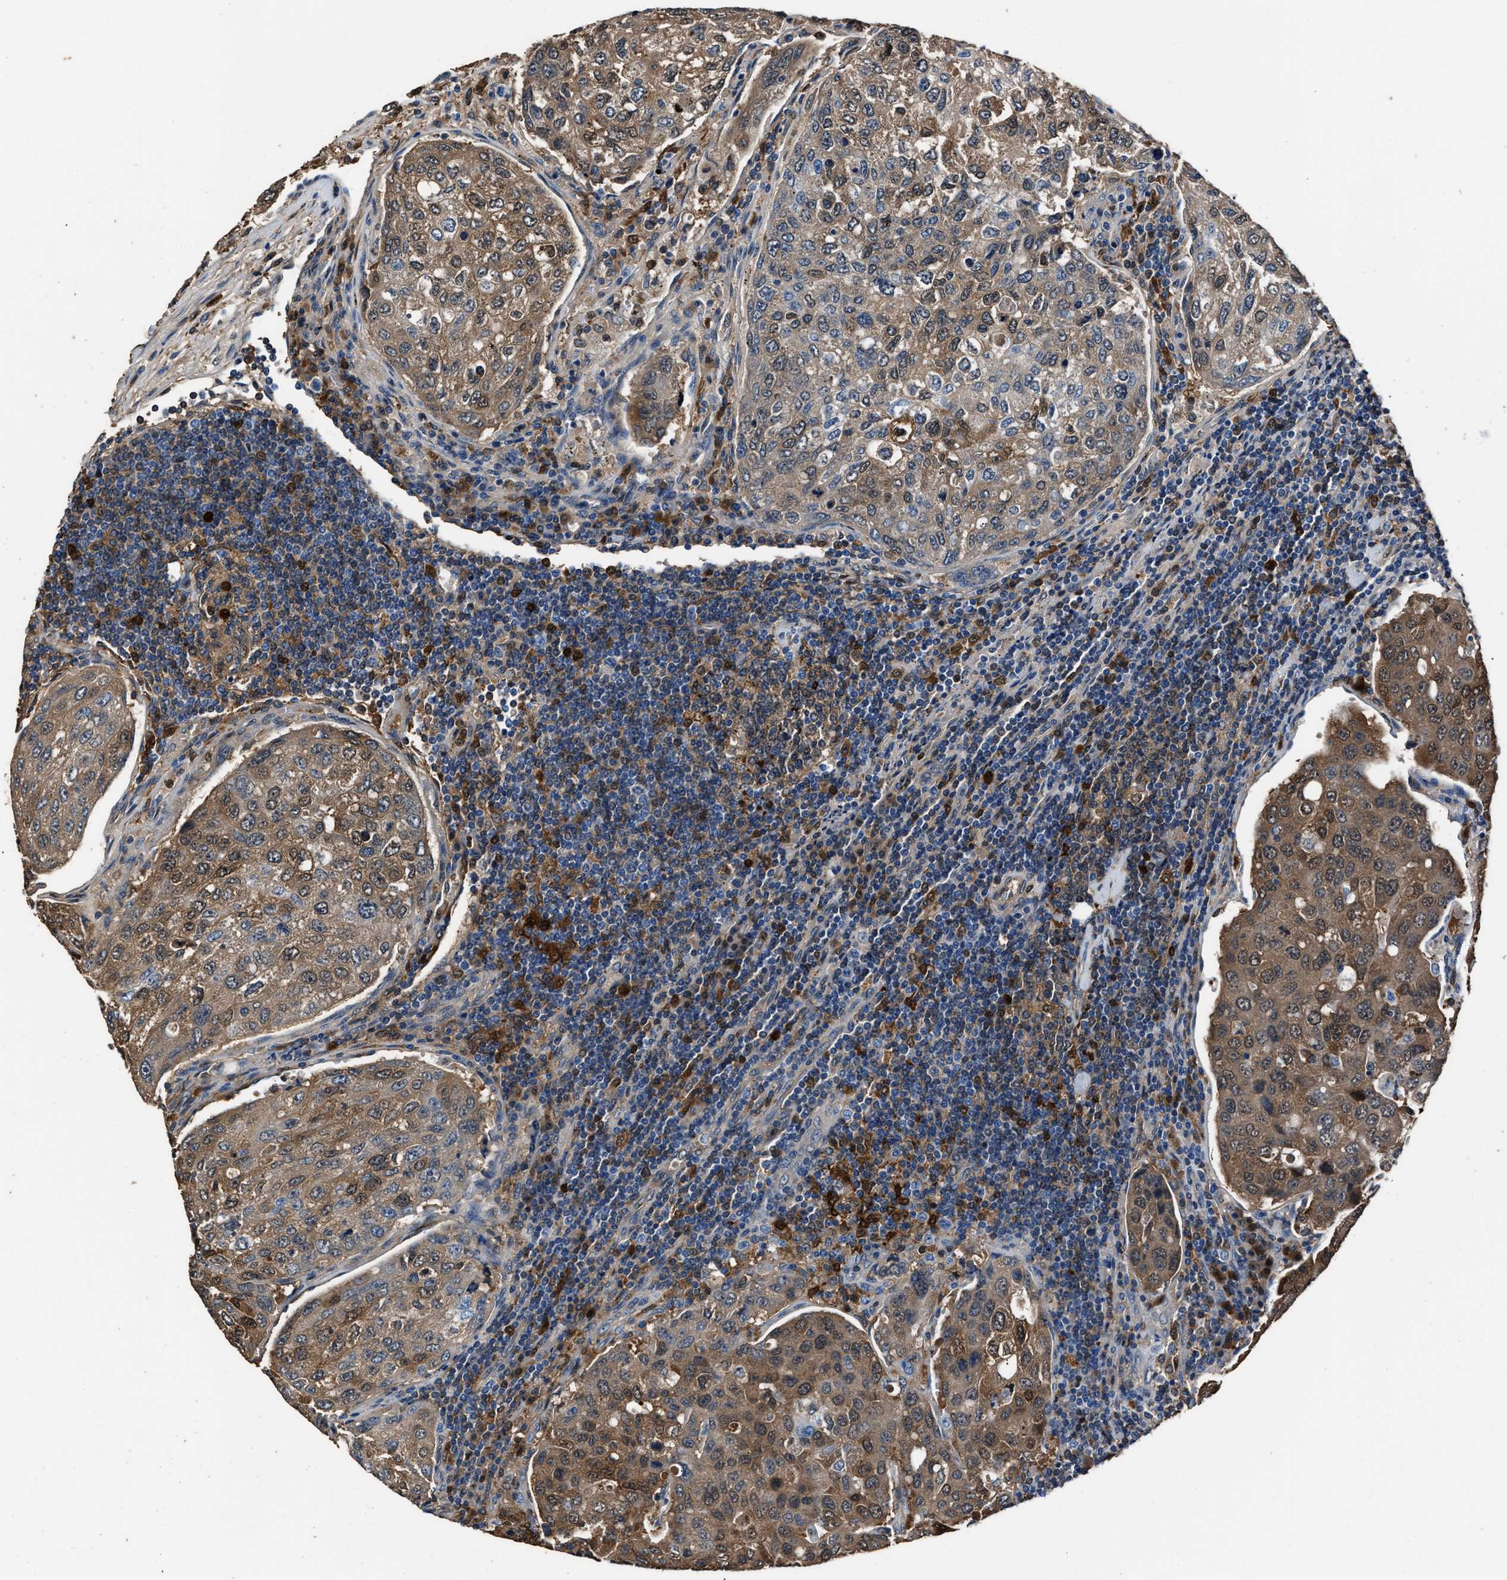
{"staining": {"intensity": "moderate", "quantity": ">75%", "location": "cytoplasmic/membranous"}, "tissue": "urothelial cancer", "cell_type": "Tumor cells", "image_type": "cancer", "snomed": [{"axis": "morphology", "description": "Urothelial carcinoma, High grade"}, {"axis": "topography", "description": "Lymph node"}, {"axis": "topography", "description": "Urinary bladder"}], "caption": "Urothelial cancer stained for a protein (brown) reveals moderate cytoplasmic/membranous positive positivity in approximately >75% of tumor cells.", "gene": "GSTP1", "patient": {"sex": "male", "age": 51}}